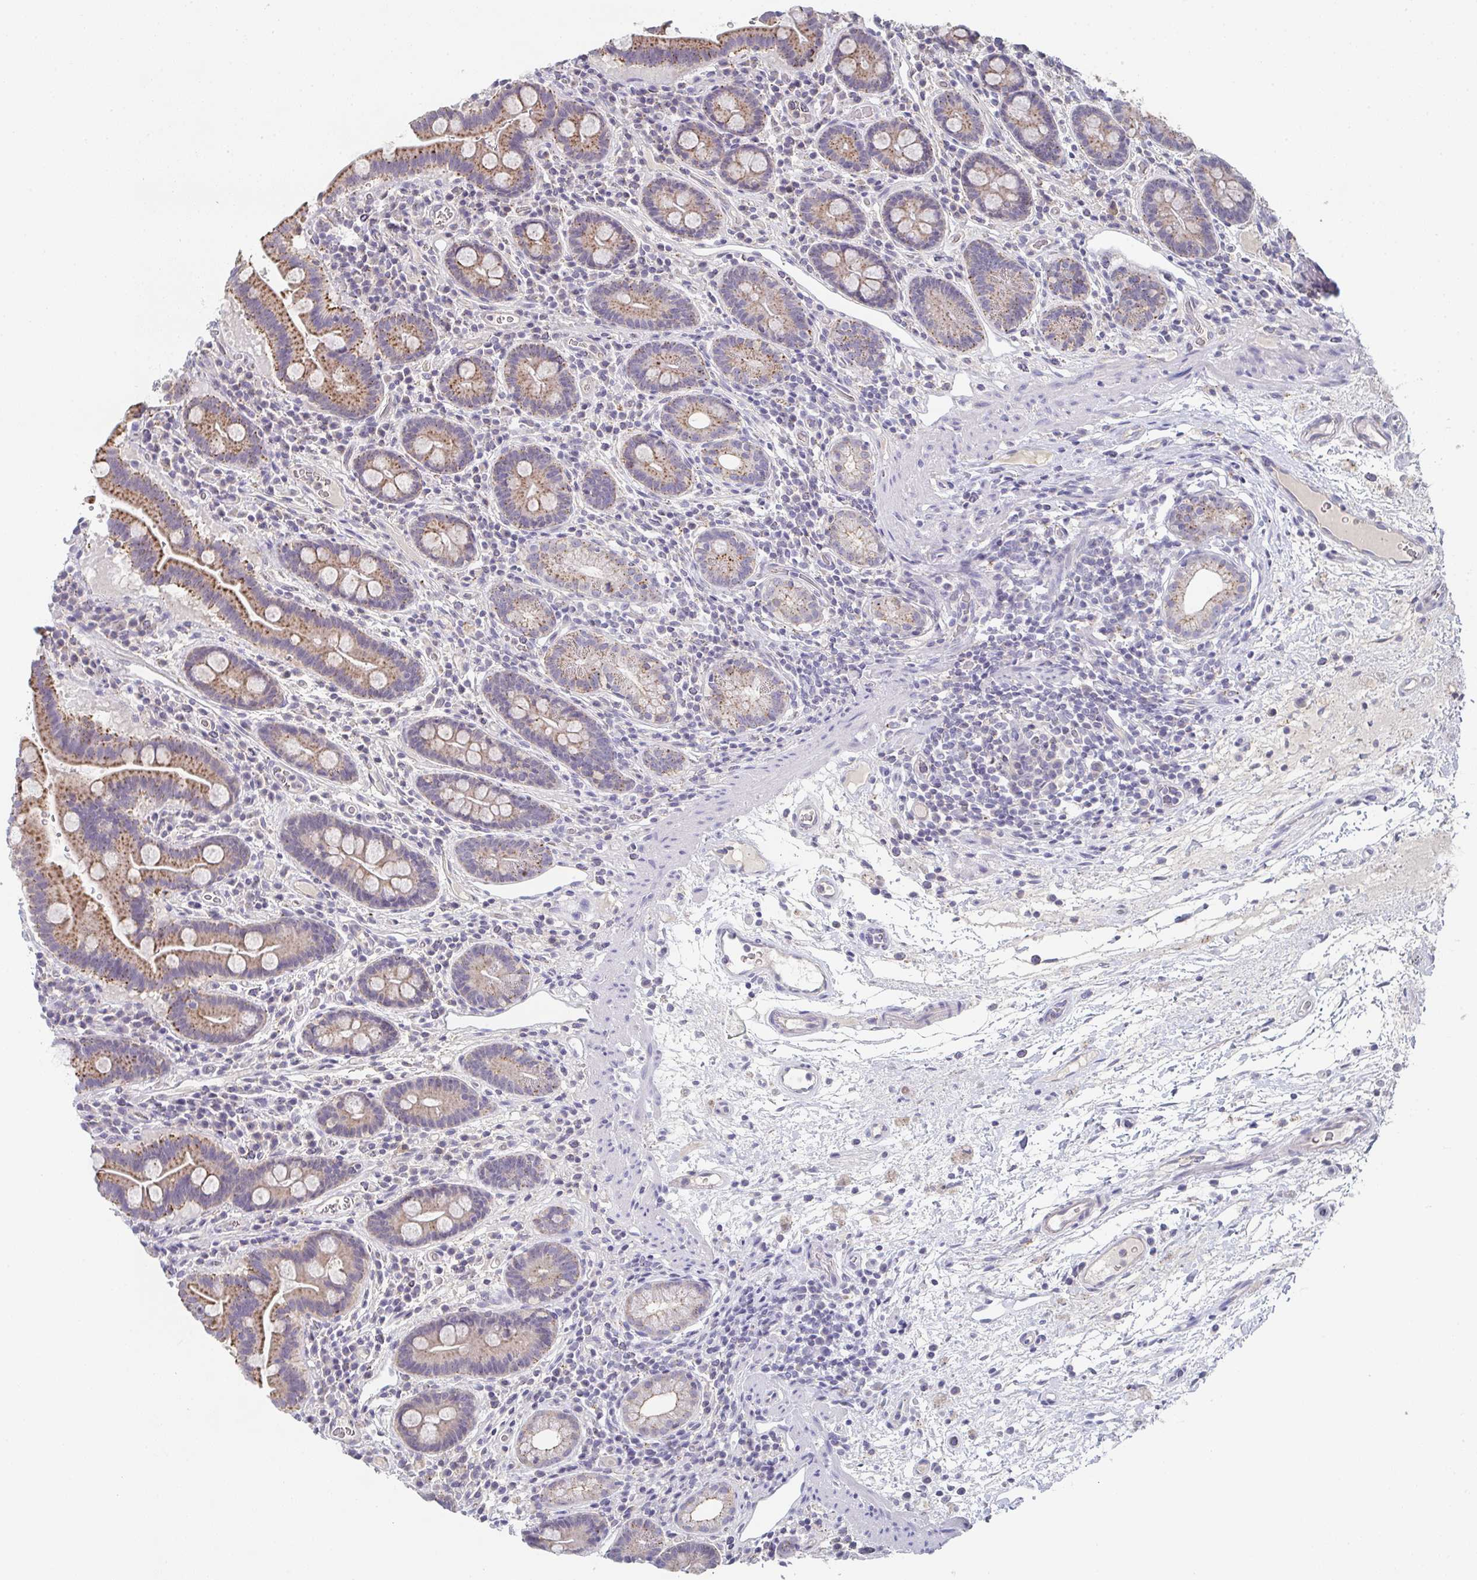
{"staining": {"intensity": "moderate", "quantity": "25%-75%", "location": "cytoplasmic/membranous"}, "tissue": "small intestine", "cell_type": "Glandular cells", "image_type": "normal", "snomed": [{"axis": "morphology", "description": "Normal tissue, NOS"}, {"axis": "topography", "description": "Small intestine"}], "caption": "High-magnification brightfield microscopy of benign small intestine stained with DAB (3,3'-diaminobenzidine) (brown) and counterstained with hematoxylin (blue). glandular cells exhibit moderate cytoplasmic/membranous positivity is identified in approximately25%-75% of cells. (Brightfield microscopy of DAB IHC at high magnification).", "gene": "CHMP5", "patient": {"sex": "male", "age": 26}}